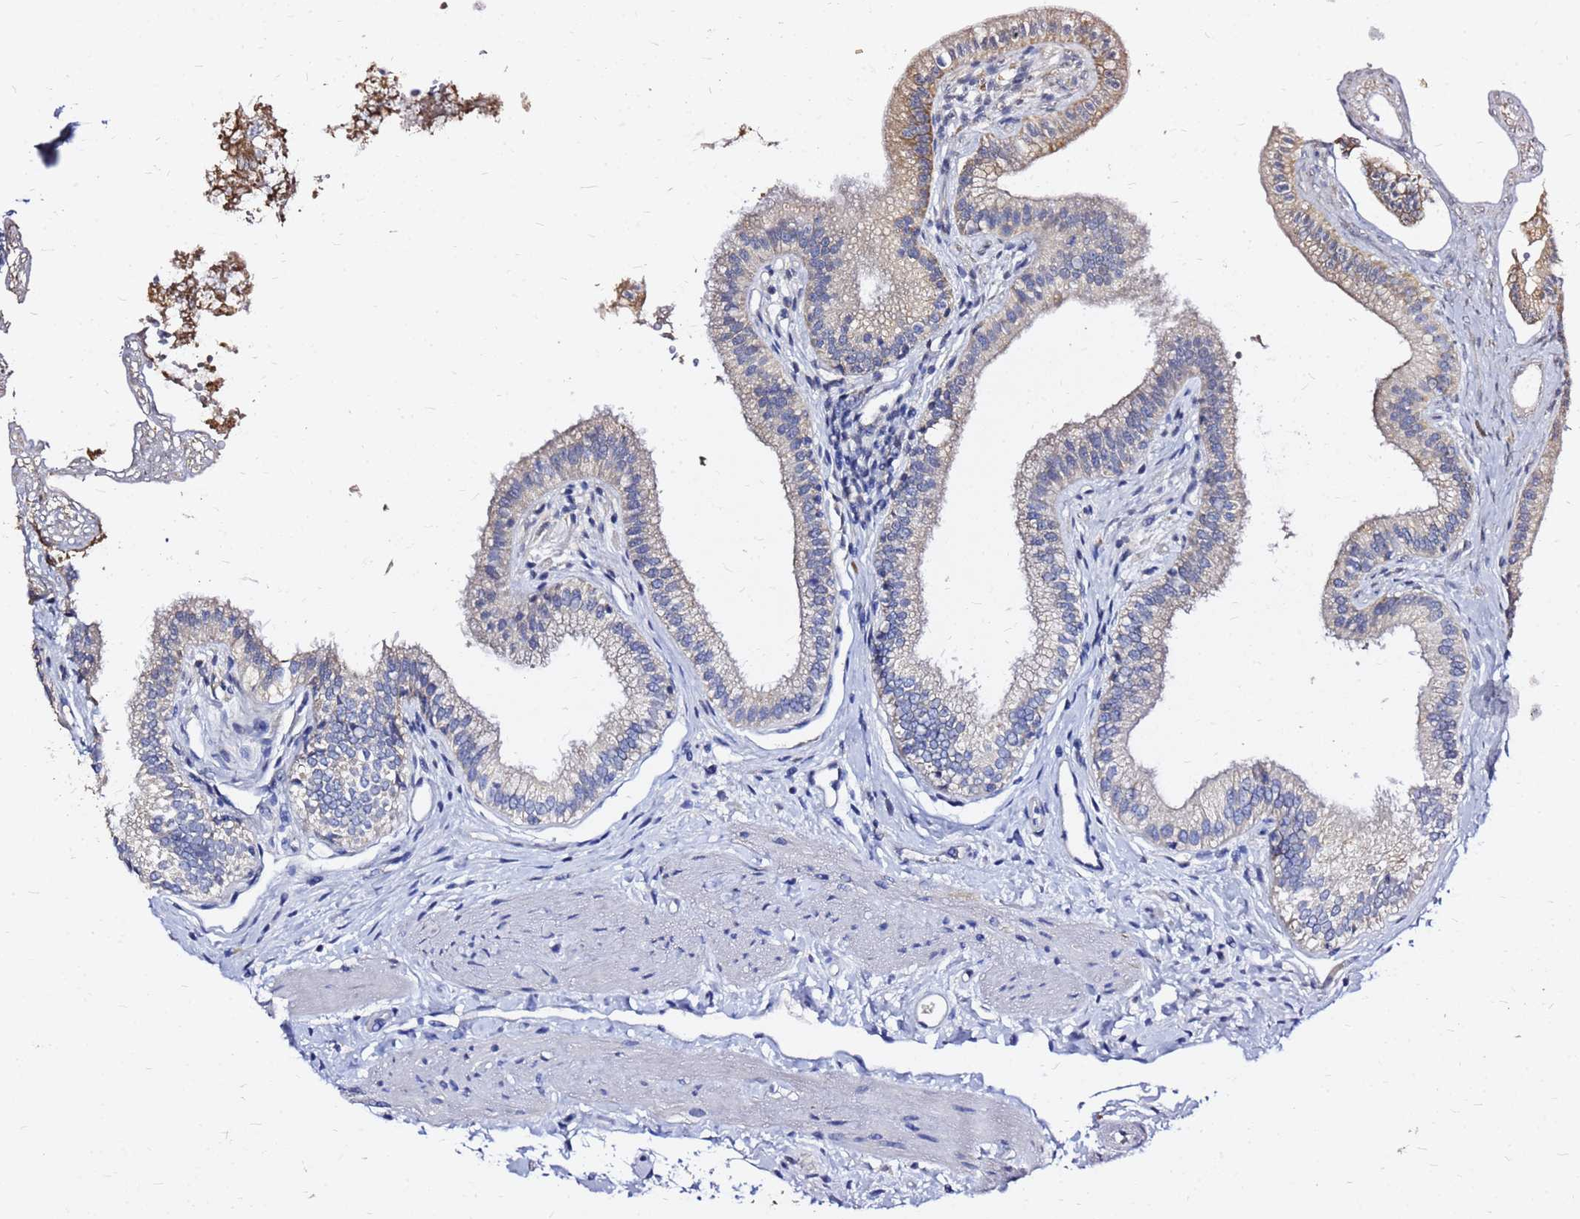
{"staining": {"intensity": "weak", "quantity": "<25%", "location": "cytoplasmic/membranous"}, "tissue": "gallbladder", "cell_type": "Glandular cells", "image_type": "normal", "snomed": [{"axis": "morphology", "description": "Normal tissue, NOS"}, {"axis": "topography", "description": "Gallbladder"}], "caption": "Photomicrograph shows no protein expression in glandular cells of unremarkable gallbladder. (Brightfield microscopy of DAB (3,3'-diaminobenzidine) immunohistochemistry (IHC) at high magnification).", "gene": "FAM183A", "patient": {"sex": "female", "age": 54}}